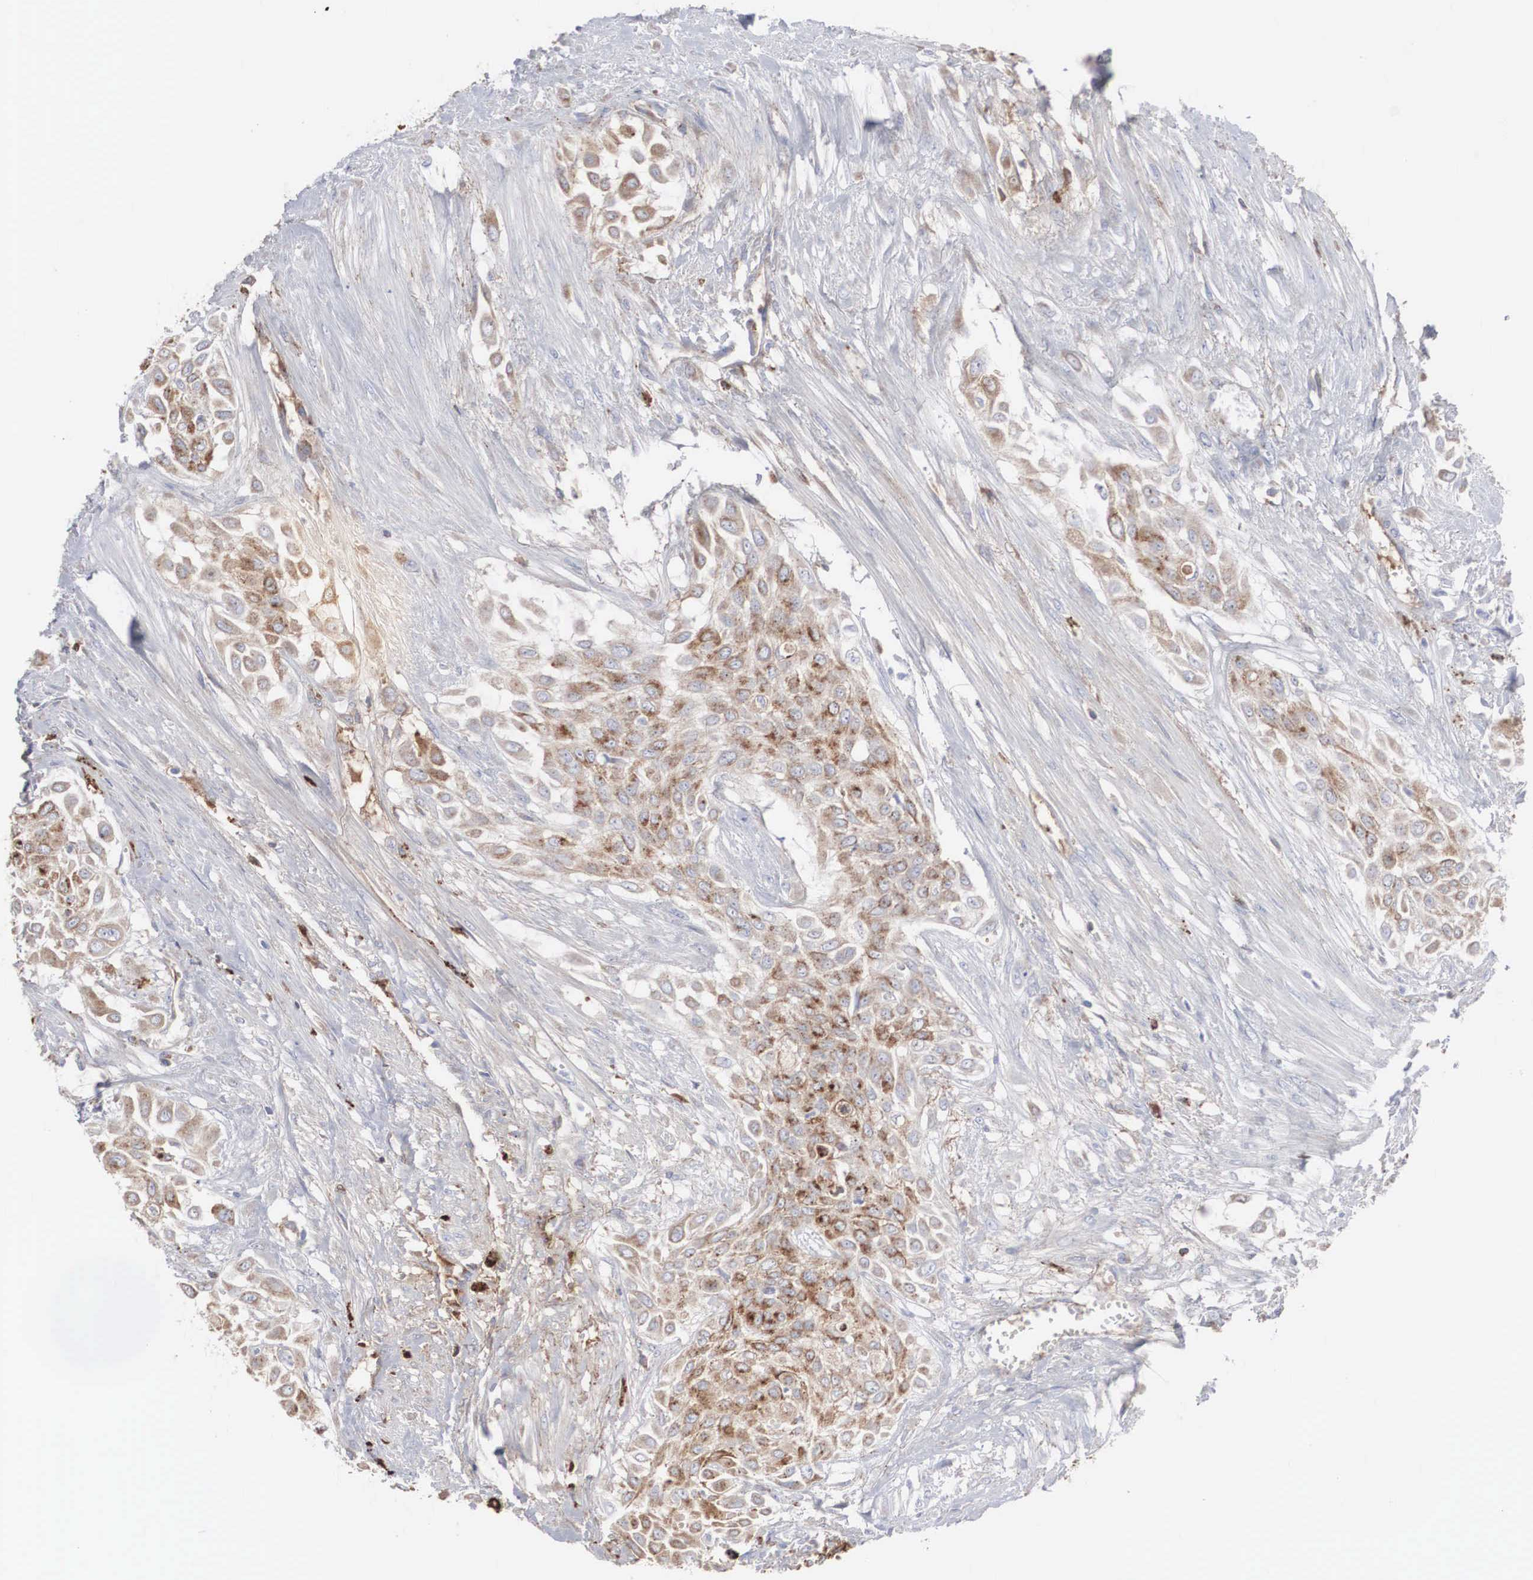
{"staining": {"intensity": "moderate", "quantity": ">75%", "location": "cytoplasmic/membranous"}, "tissue": "urothelial cancer", "cell_type": "Tumor cells", "image_type": "cancer", "snomed": [{"axis": "morphology", "description": "Urothelial carcinoma, High grade"}, {"axis": "topography", "description": "Urinary bladder"}], "caption": "IHC (DAB) staining of human urothelial carcinoma (high-grade) displays moderate cytoplasmic/membranous protein expression in about >75% of tumor cells. (IHC, brightfield microscopy, high magnification).", "gene": "LGALS3BP", "patient": {"sex": "male", "age": 57}}